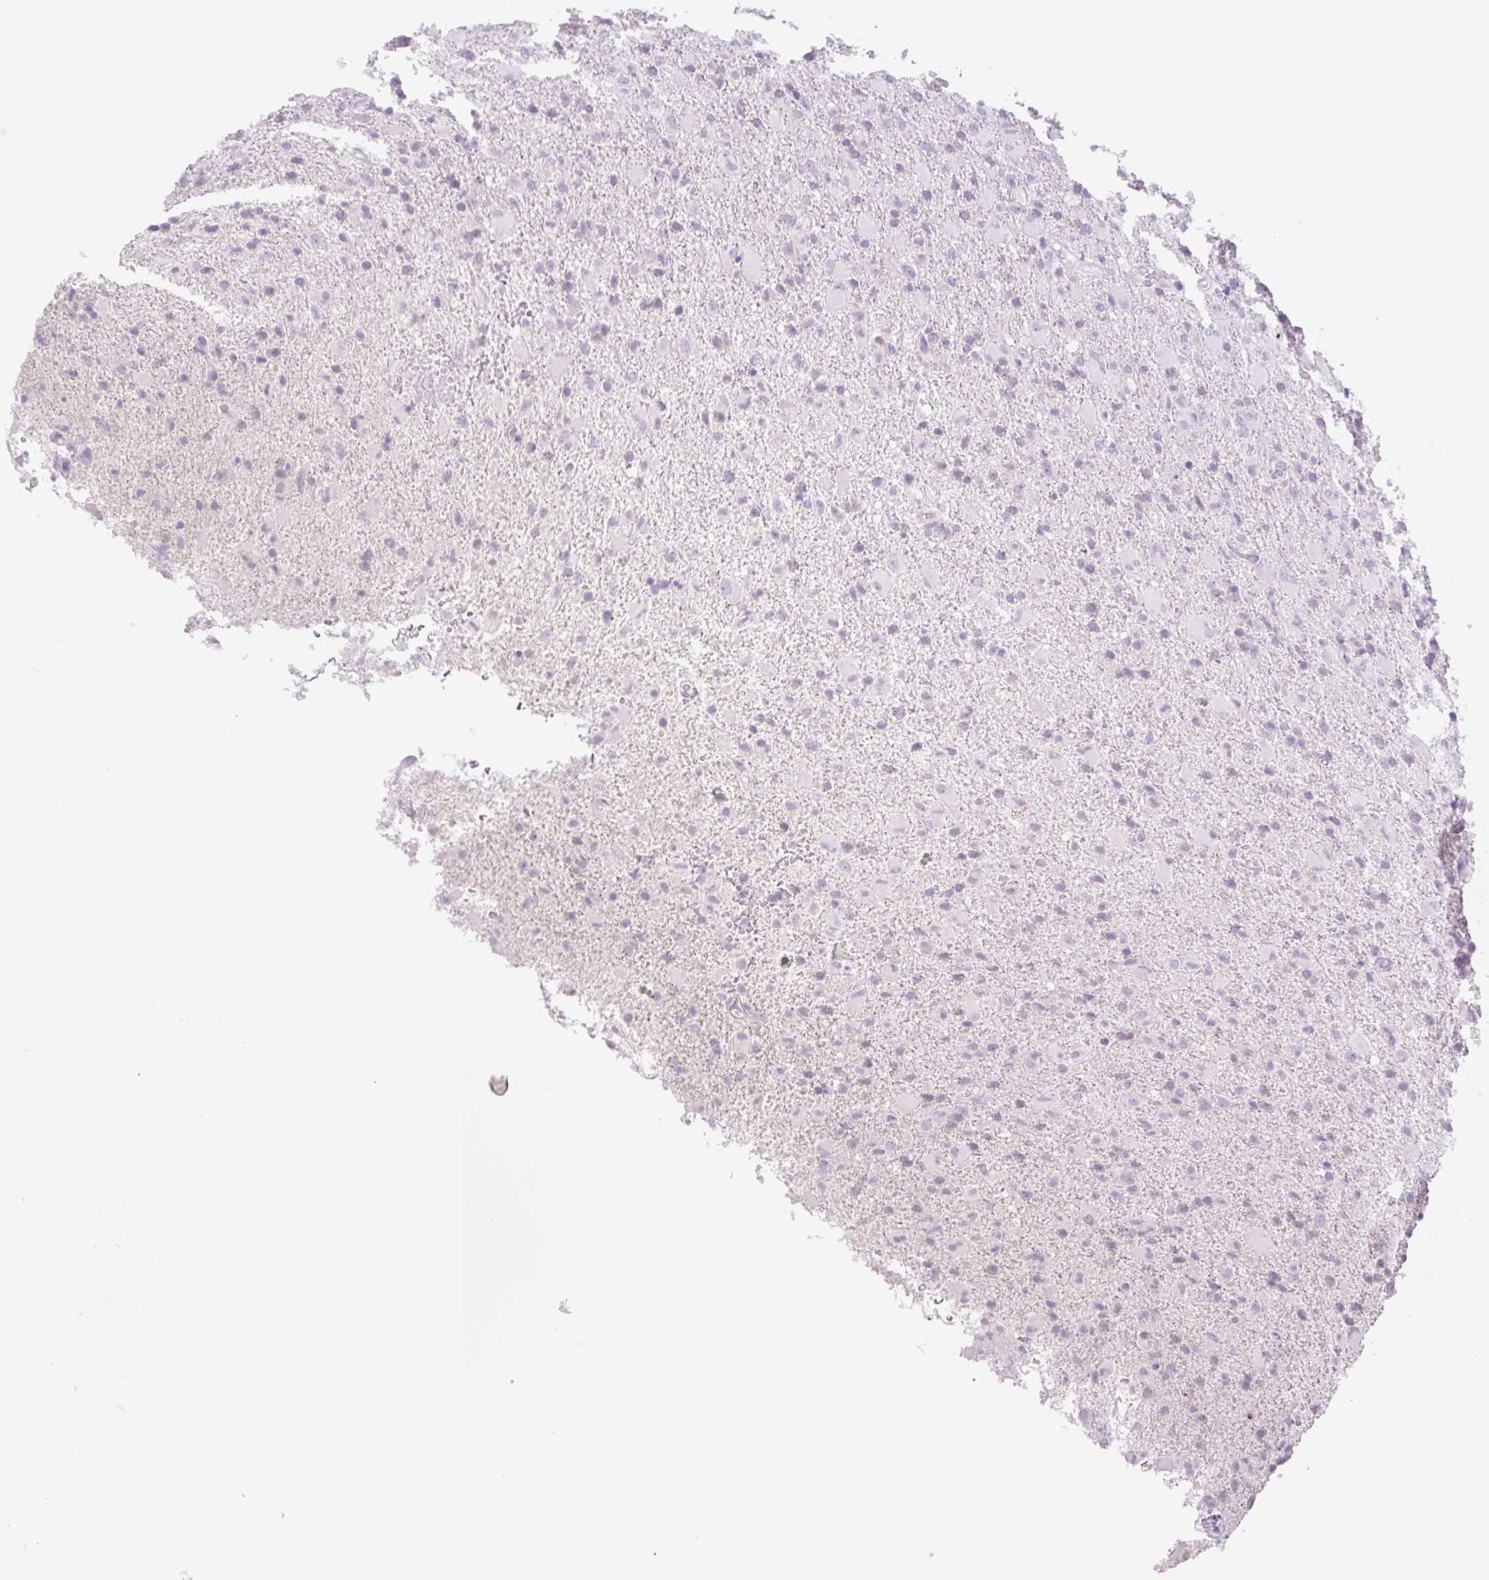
{"staining": {"intensity": "negative", "quantity": "none", "location": "none"}, "tissue": "glioma", "cell_type": "Tumor cells", "image_type": "cancer", "snomed": [{"axis": "morphology", "description": "Glioma, malignant, Low grade"}, {"axis": "topography", "description": "Brain"}], "caption": "DAB immunohistochemical staining of human glioma exhibits no significant staining in tumor cells.", "gene": "TBX15", "patient": {"sex": "male", "age": 65}}